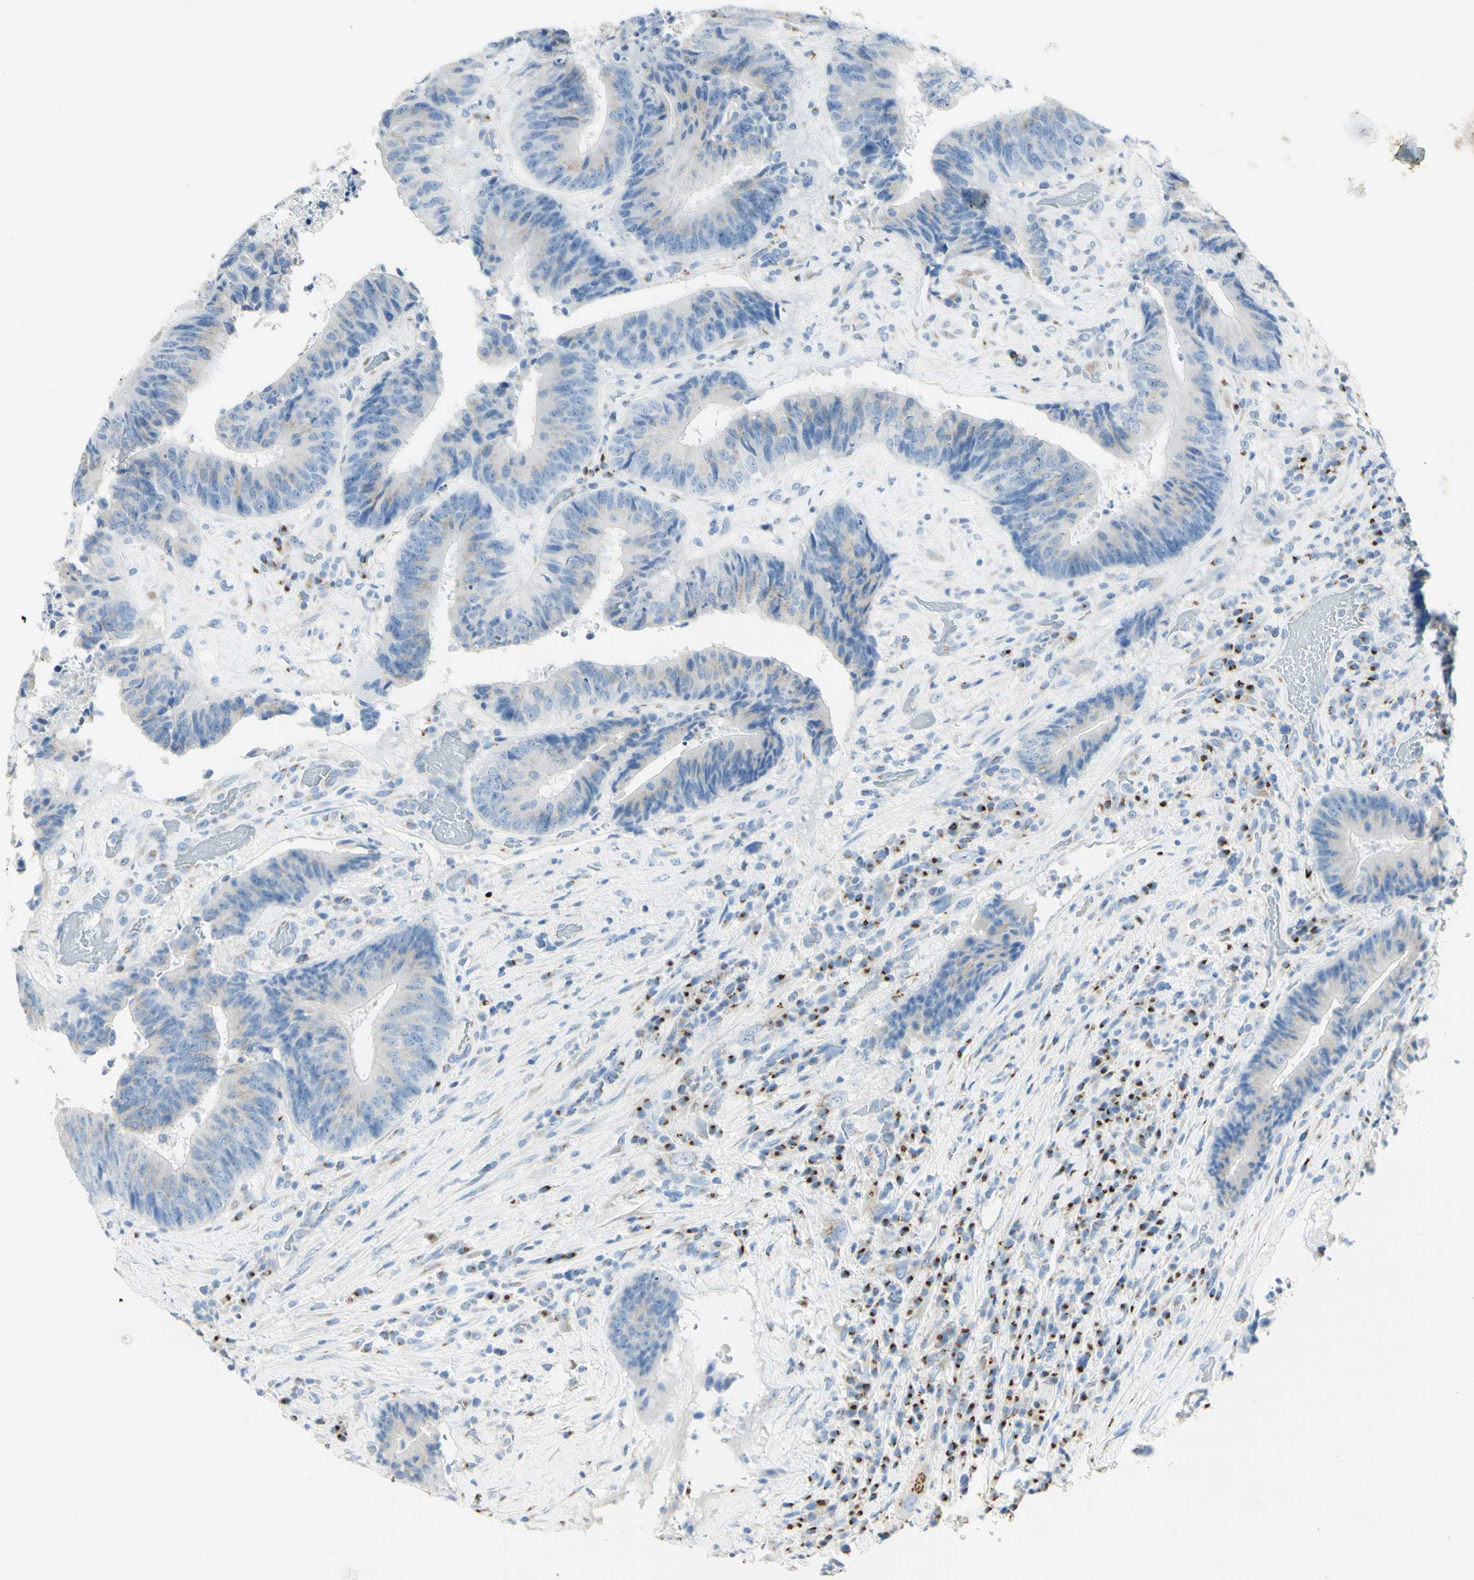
{"staining": {"intensity": "weak", "quantity": "<25%", "location": "cytoplasmic/membranous"}, "tissue": "colorectal cancer", "cell_type": "Tumor cells", "image_type": "cancer", "snomed": [{"axis": "morphology", "description": "Adenocarcinoma, NOS"}, {"axis": "topography", "description": "Rectum"}], "caption": "High magnification brightfield microscopy of colorectal cancer stained with DAB (3,3'-diaminobenzidine) (brown) and counterstained with hematoxylin (blue): tumor cells show no significant expression.", "gene": "MANEA", "patient": {"sex": "male", "age": 72}}